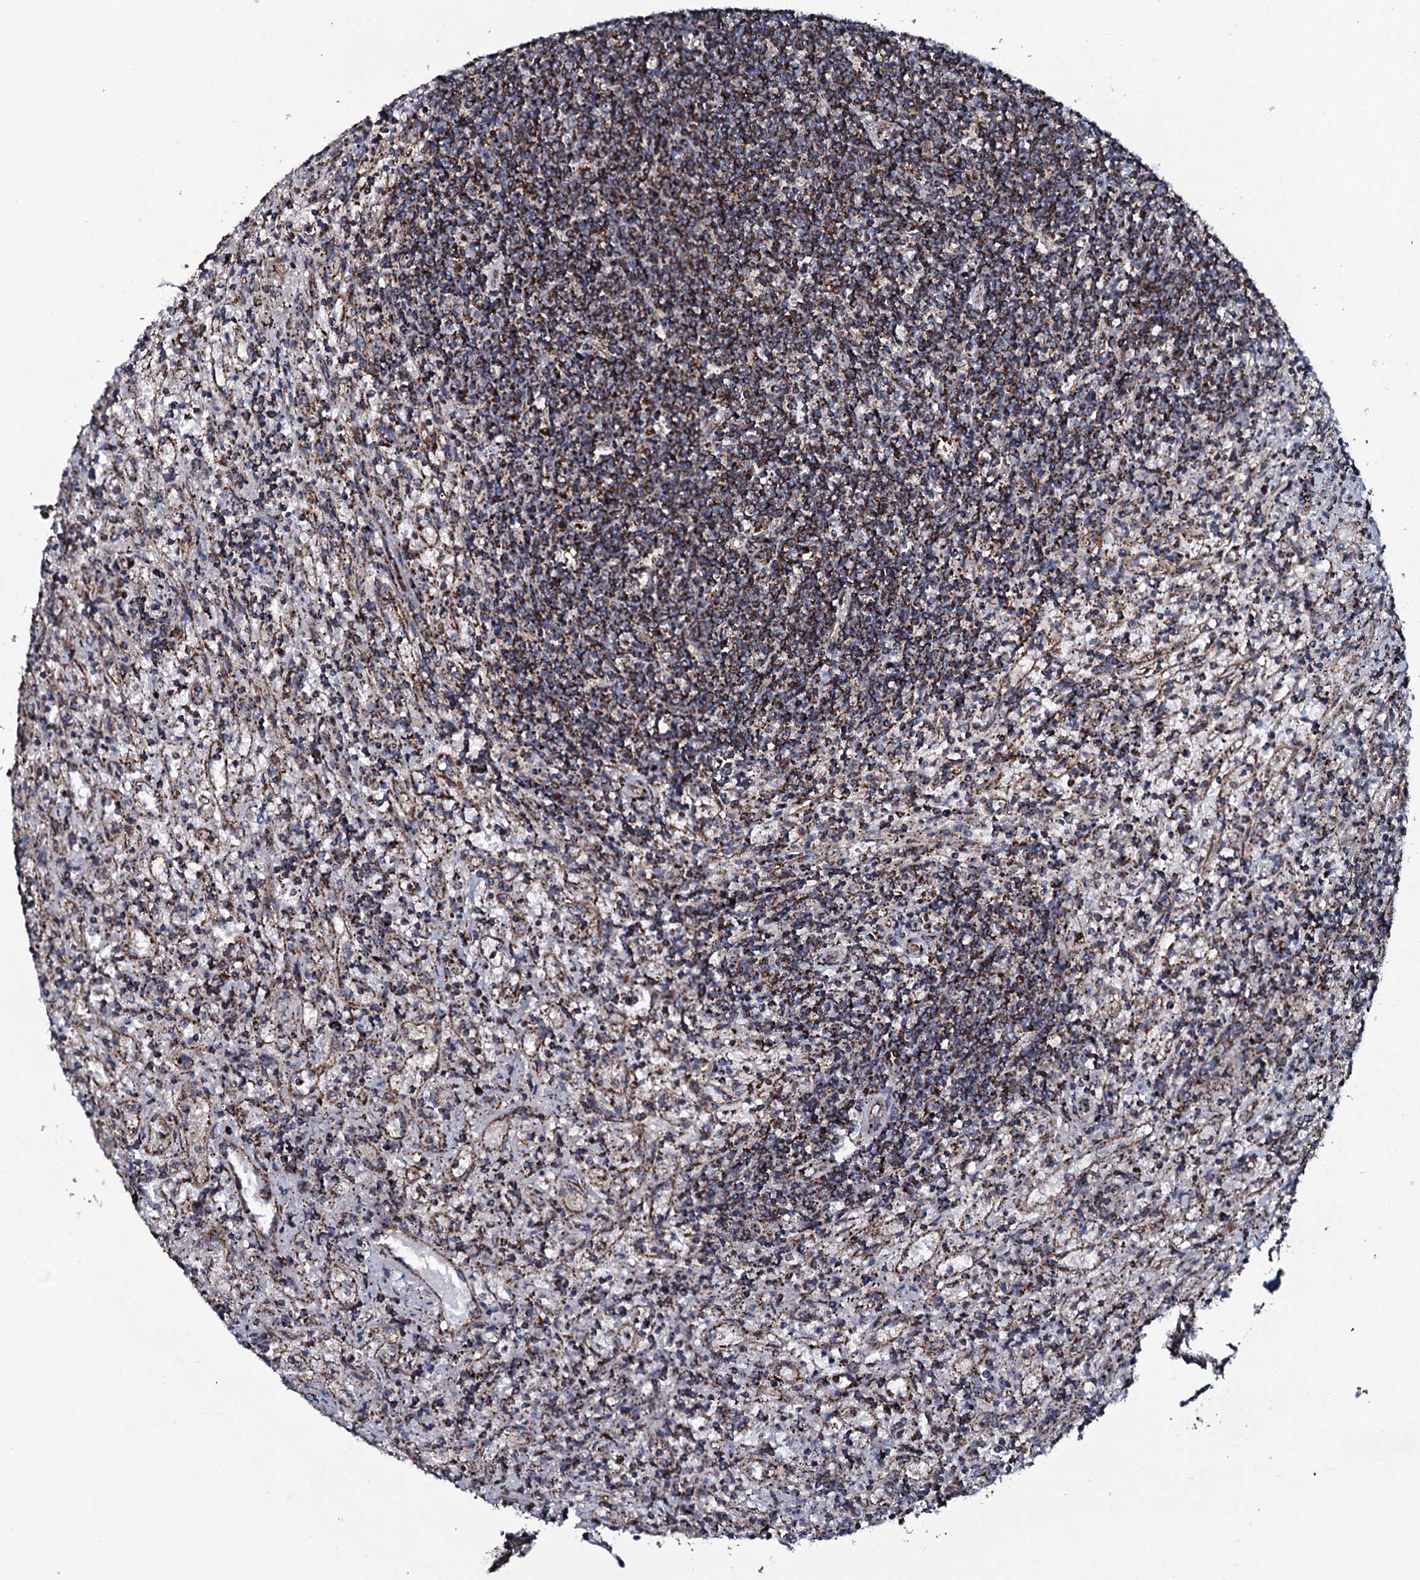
{"staining": {"intensity": "strong", "quantity": "25%-75%", "location": "cytoplasmic/membranous"}, "tissue": "lymphoma", "cell_type": "Tumor cells", "image_type": "cancer", "snomed": [{"axis": "morphology", "description": "Malignant lymphoma, non-Hodgkin's type, Low grade"}, {"axis": "topography", "description": "Spleen"}], "caption": "There is high levels of strong cytoplasmic/membranous staining in tumor cells of lymphoma, as demonstrated by immunohistochemical staining (brown color).", "gene": "EVC2", "patient": {"sex": "male", "age": 76}}